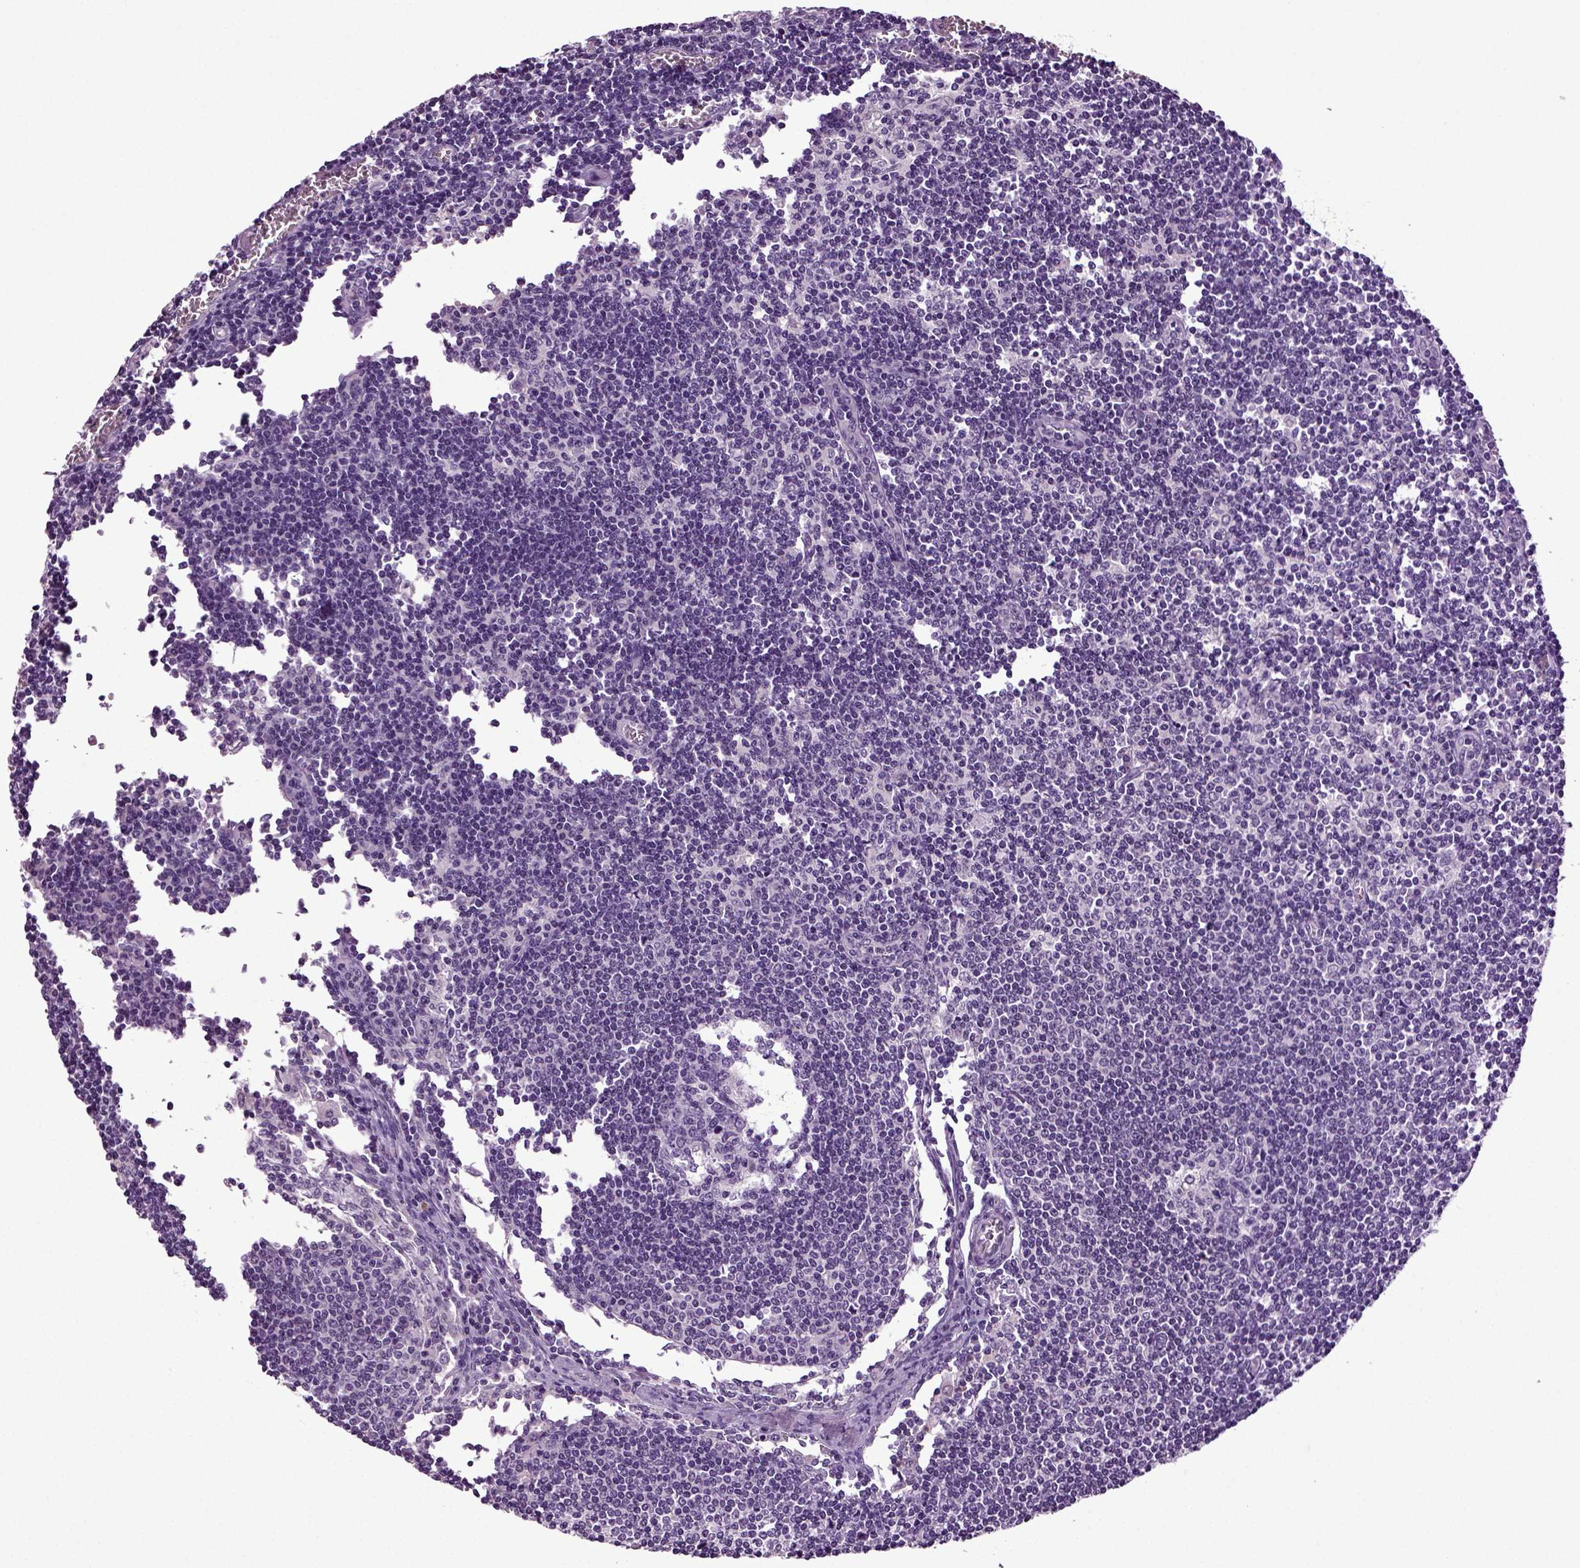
{"staining": {"intensity": "negative", "quantity": "none", "location": "none"}, "tissue": "lymph node", "cell_type": "Germinal center cells", "image_type": "normal", "snomed": [{"axis": "morphology", "description": "Normal tissue, NOS"}, {"axis": "topography", "description": "Lymph node"}], "caption": "A micrograph of lymph node stained for a protein reveals no brown staining in germinal center cells. Nuclei are stained in blue.", "gene": "FGF11", "patient": {"sex": "male", "age": 59}}